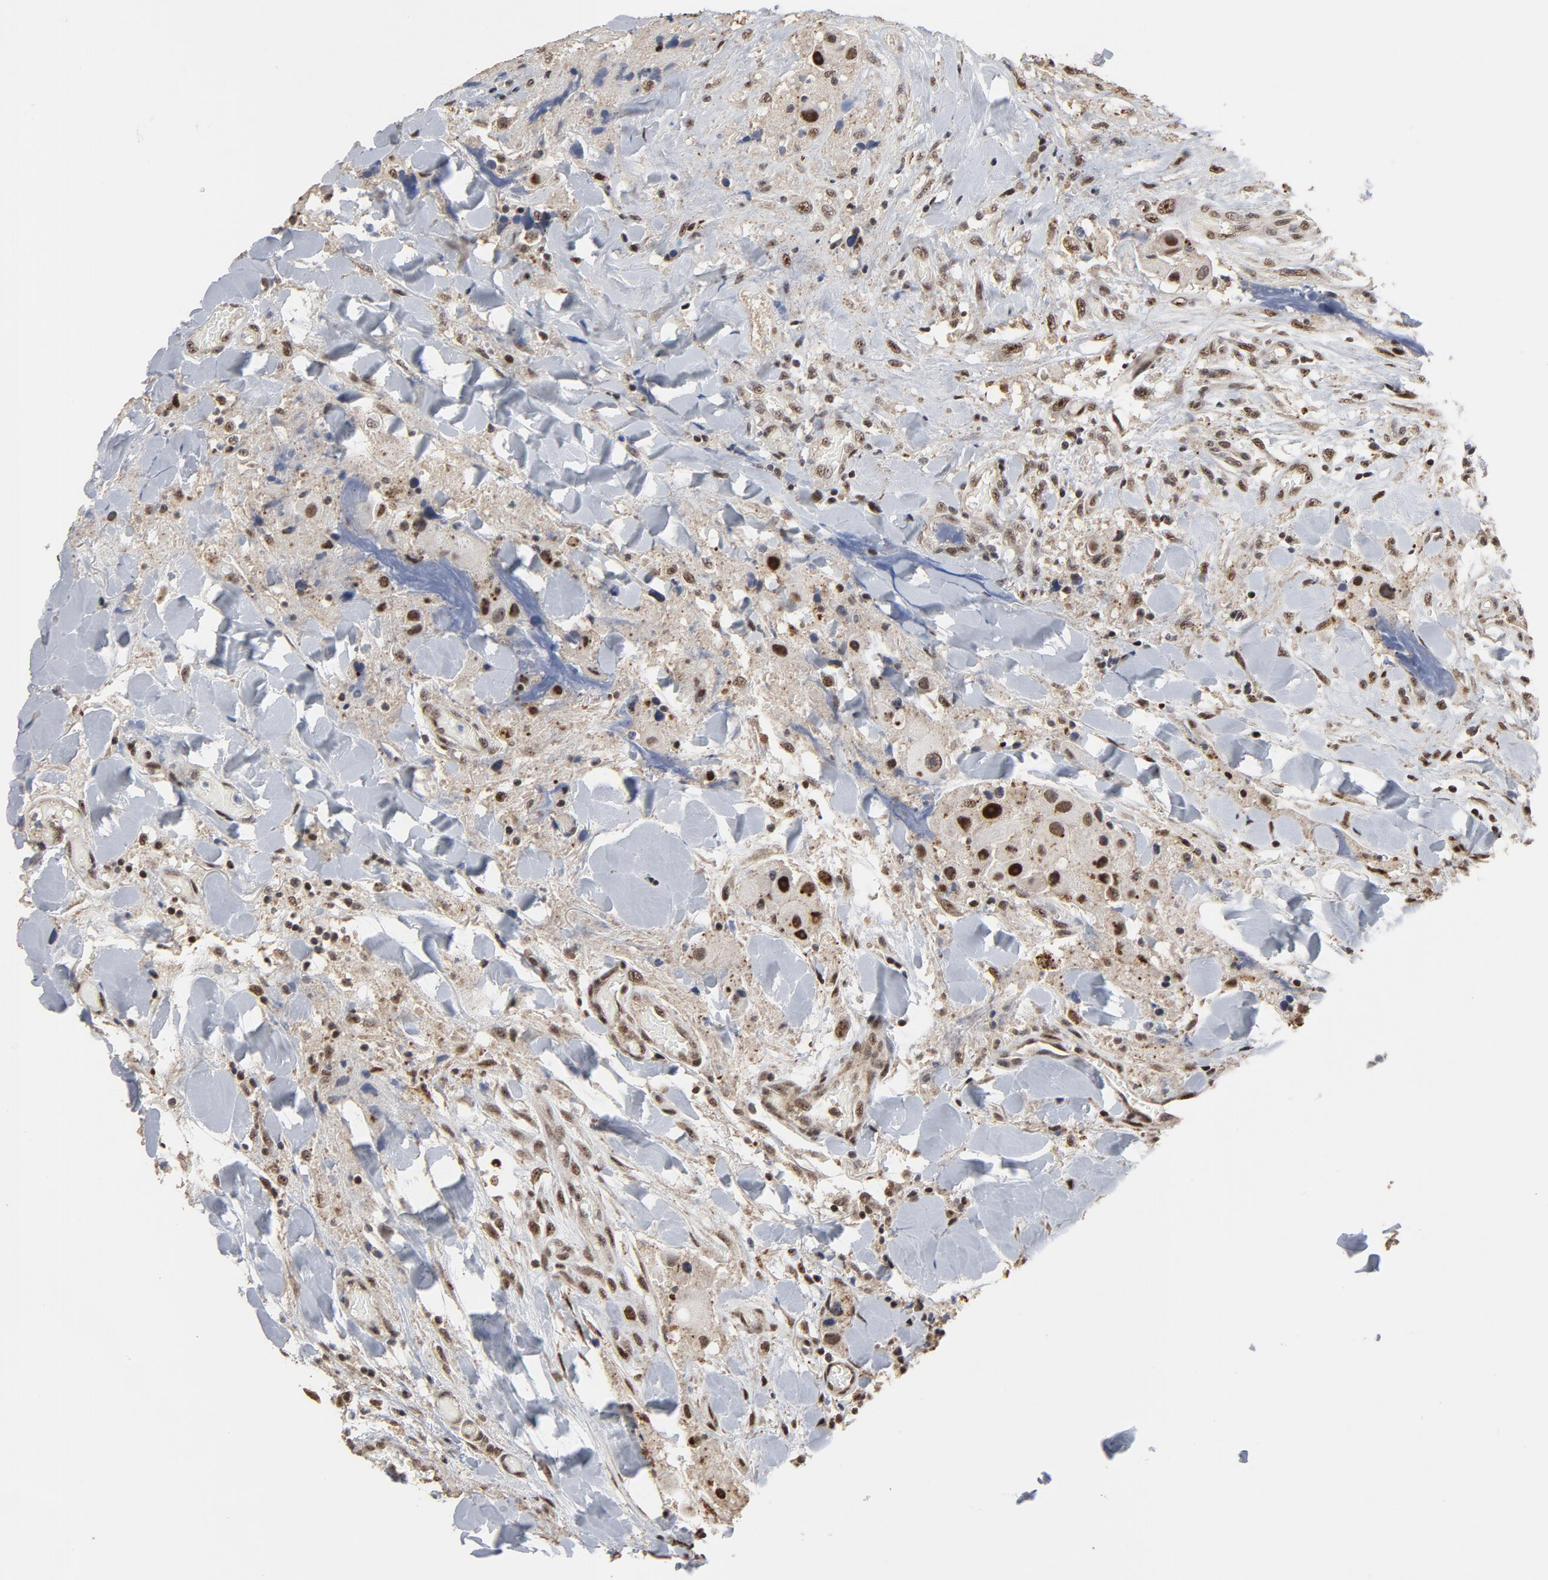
{"staining": {"intensity": "moderate", "quantity": ">75%", "location": "nuclear"}, "tissue": "head and neck cancer", "cell_type": "Tumor cells", "image_type": "cancer", "snomed": [{"axis": "morphology", "description": "Normal tissue, NOS"}, {"axis": "morphology", "description": "Adenocarcinoma, NOS"}, {"axis": "topography", "description": "Salivary gland"}, {"axis": "topography", "description": "Head-Neck"}], "caption": "Protein analysis of head and neck adenocarcinoma tissue demonstrates moderate nuclear positivity in about >75% of tumor cells.", "gene": "TP53RK", "patient": {"sex": "male", "age": 80}}